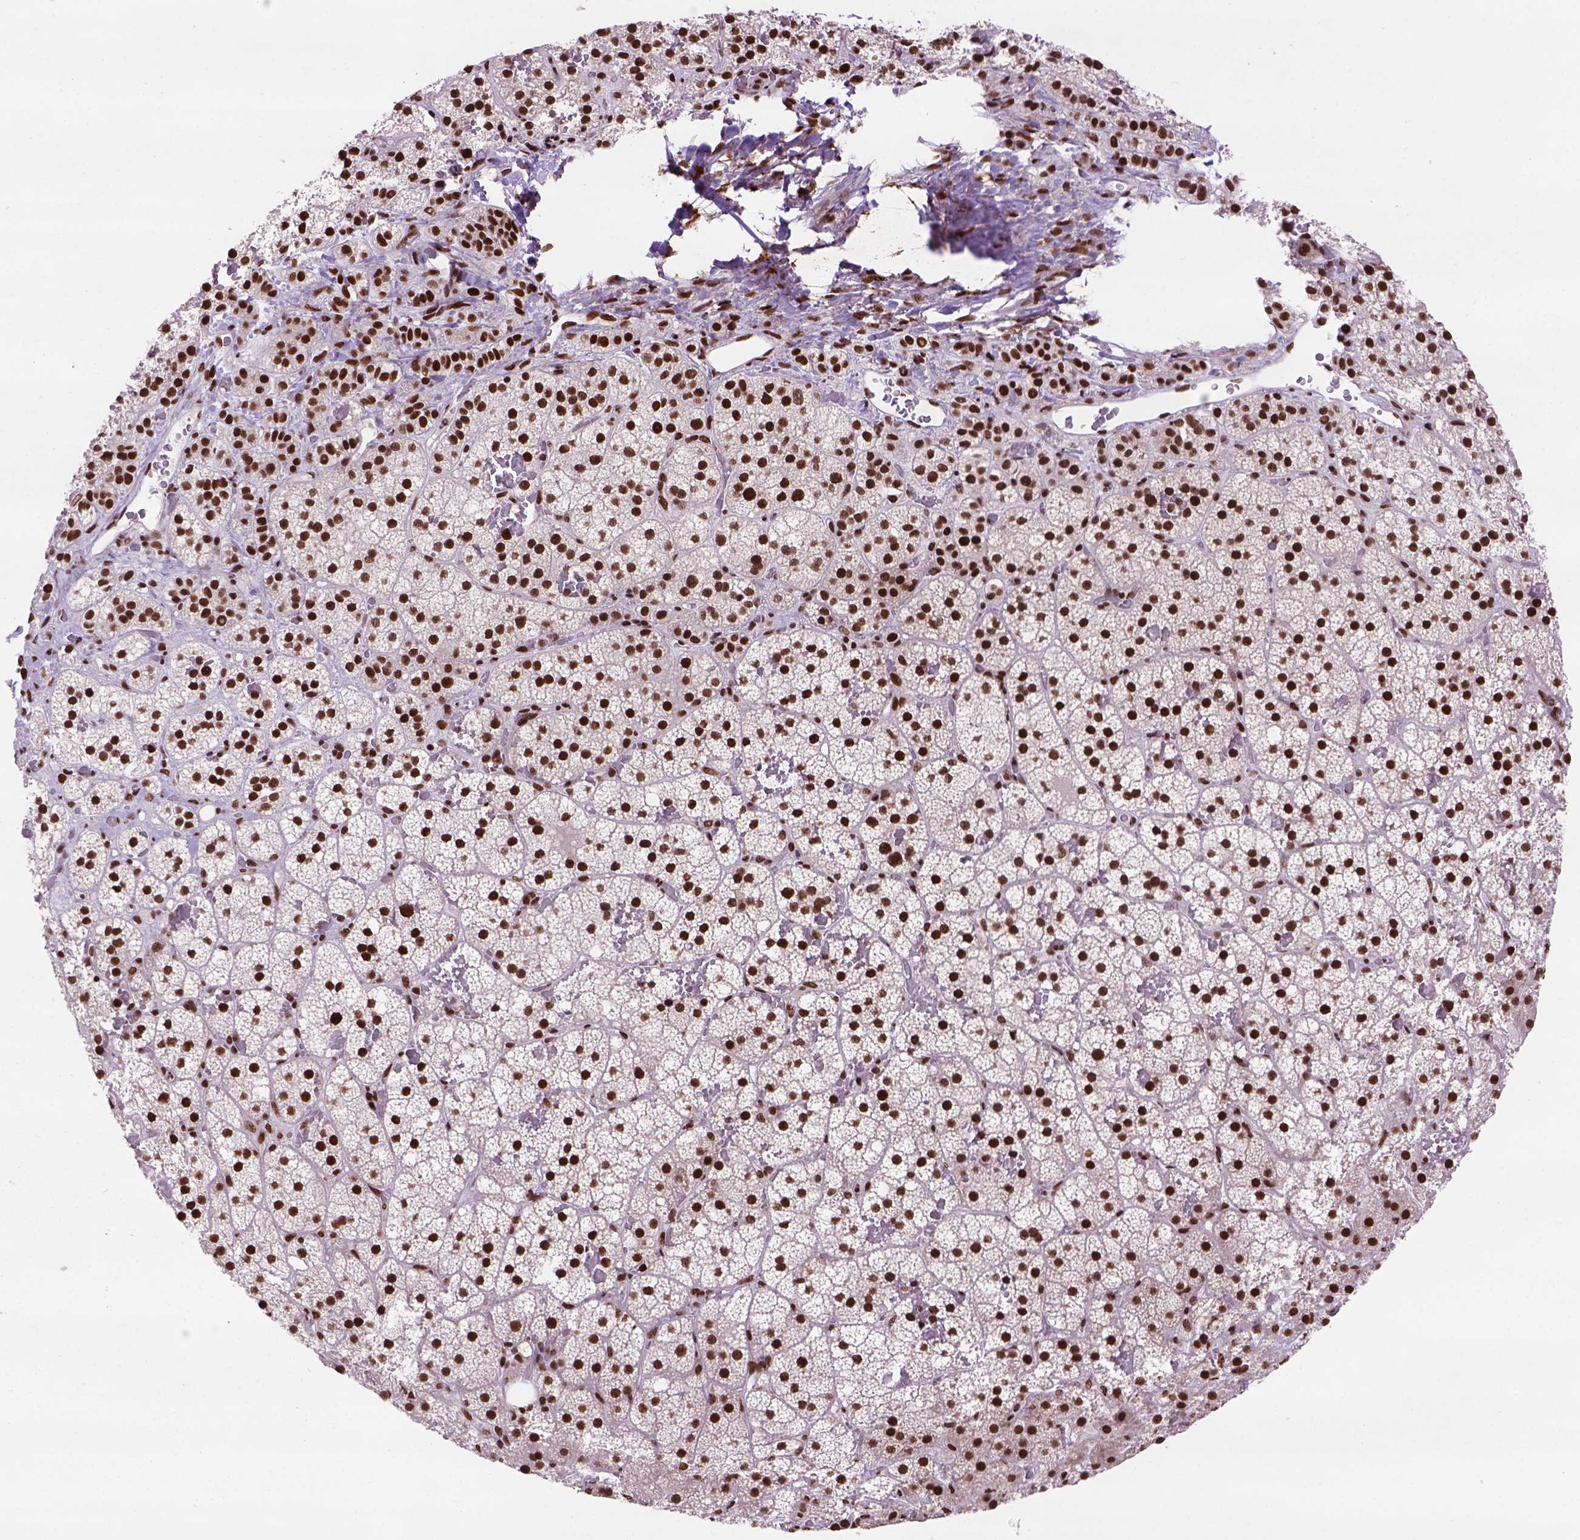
{"staining": {"intensity": "strong", "quantity": ">75%", "location": "nuclear"}, "tissue": "adrenal gland", "cell_type": "Glandular cells", "image_type": "normal", "snomed": [{"axis": "morphology", "description": "Normal tissue, NOS"}, {"axis": "topography", "description": "Adrenal gland"}], "caption": "Immunohistochemistry (IHC) staining of normal adrenal gland, which displays high levels of strong nuclear expression in about >75% of glandular cells indicating strong nuclear protein positivity. The staining was performed using DAB (3,3'-diaminobenzidine) (brown) for protein detection and nuclei were counterstained in hematoxylin (blue).", "gene": "NSMCE2", "patient": {"sex": "male", "age": 53}}